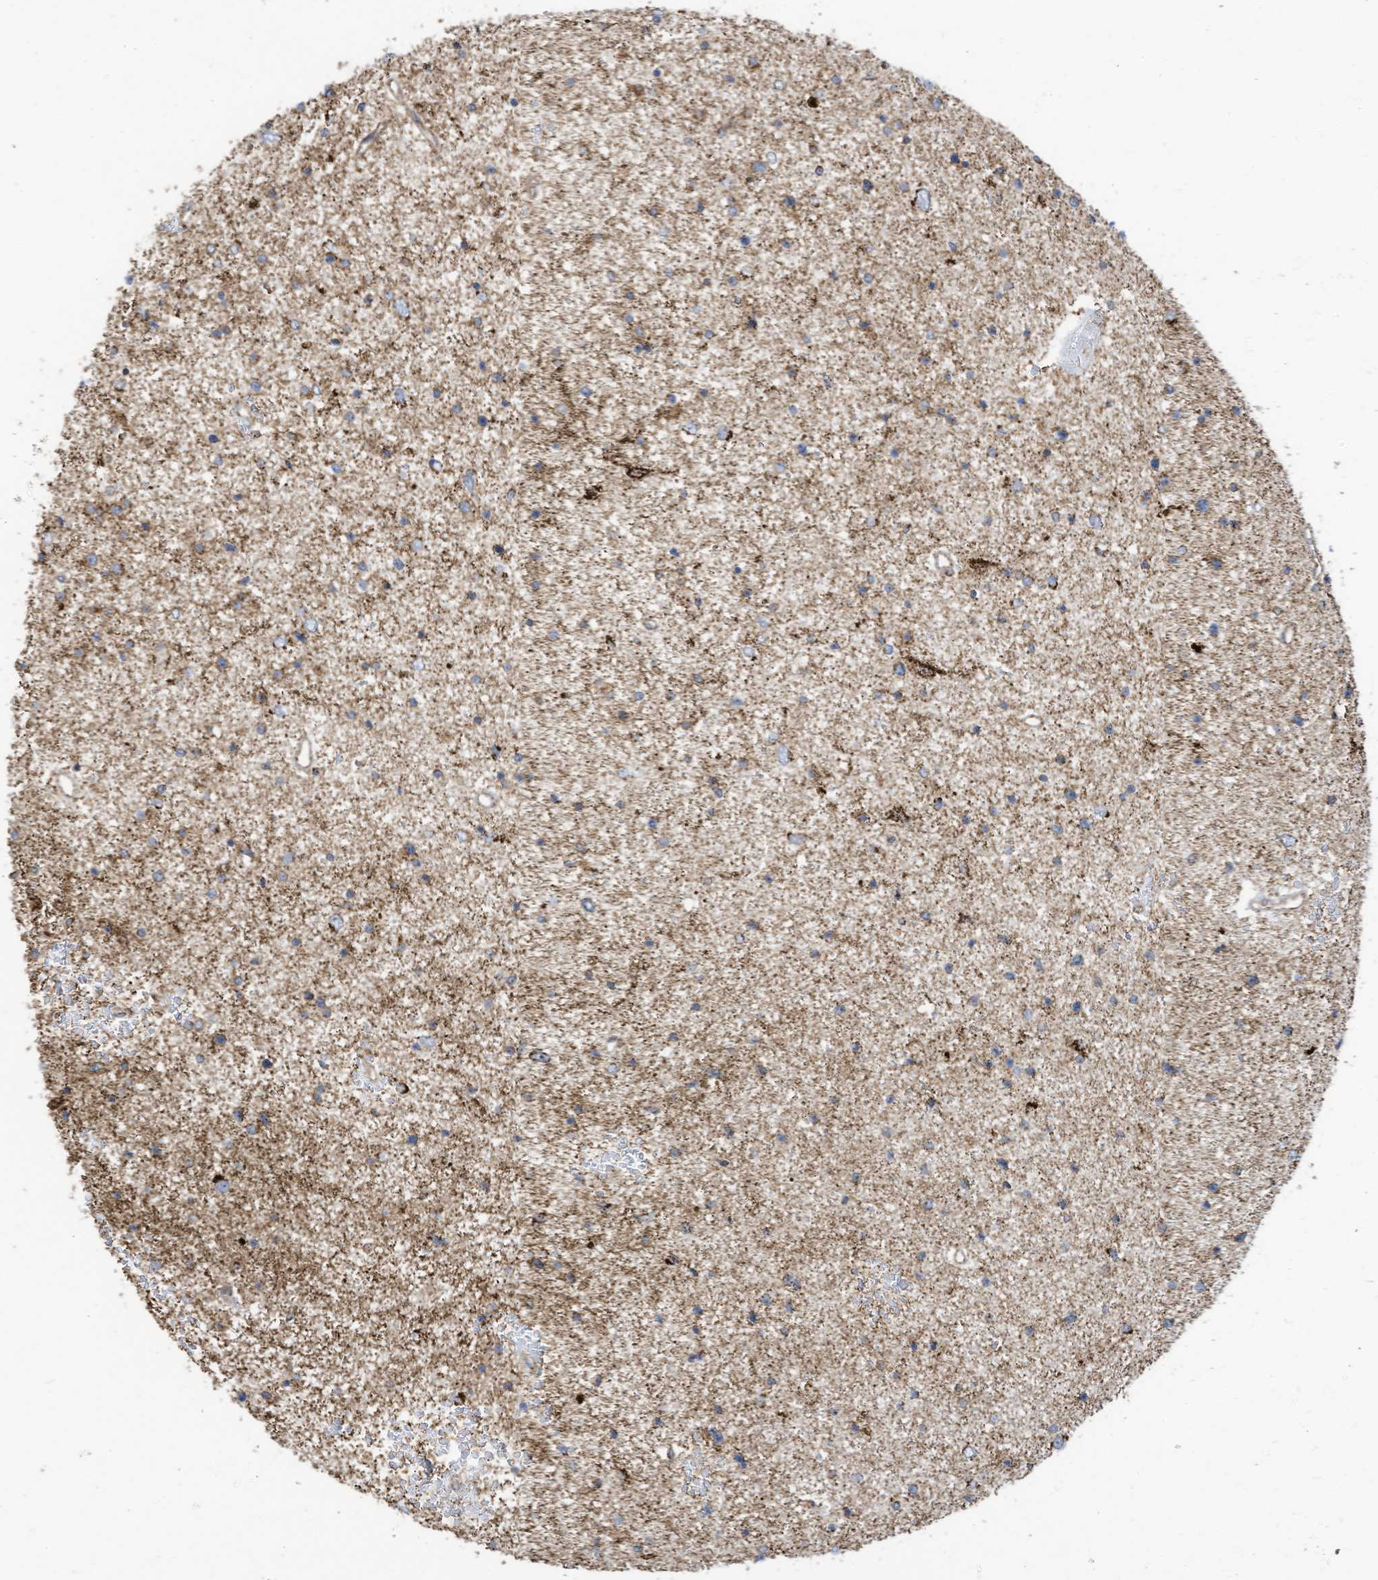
{"staining": {"intensity": "moderate", "quantity": "25%-75%", "location": "cytoplasmic/membranous"}, "tissue": "glioma", "cell_type": "Tumor cells", "image_type": "cancer", "snomed": [{"axis": "morphology", "description": "Glioma, malignant, Low grade"}, {"axis": "topography", "description": "Cerebral cortex"}], "caption": "Low-grade glioma (malignant) stained with a protein marker reveals moderate staining in tumor cells.", "gene": "COX10", "patient": {"sex": "female", "age": 39}}